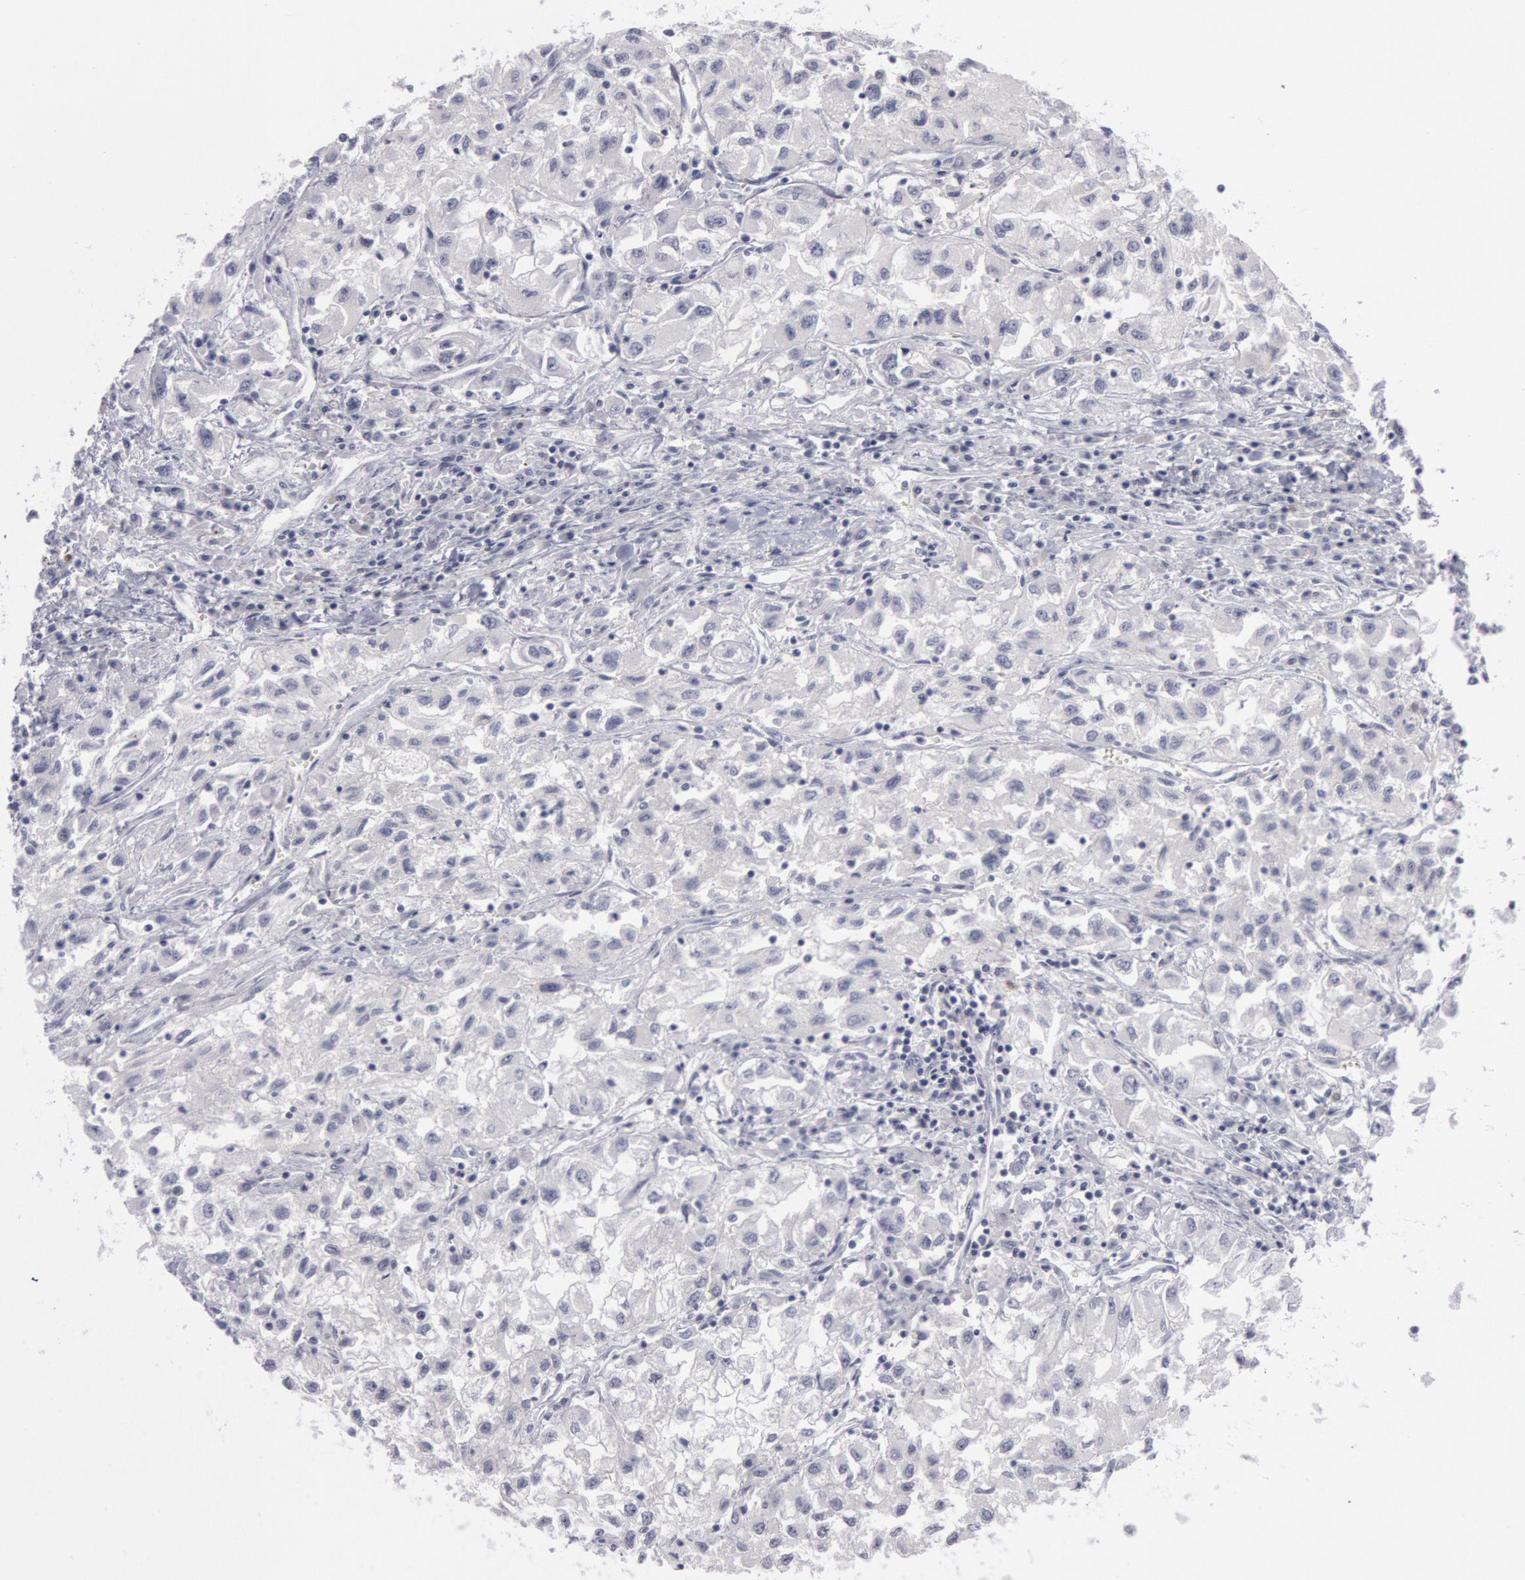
{"staining": {"intensity": "negative", "quantity": "none", "location": "none"}, "tissue": "renal cancer", "cell_type": "Tumor cells", "image_type": "cancer", "snomed": [{"axis": "morphology", "description": "Adenocarcinoma, NOS"}, {"axis": "topography", "description": "Kidney"}], "caption": "IHC of renal cancer (adenocarcinoma) reveals no expression in tumor cells.", "gene": "KRT16", "patient": {"sex": "male", "age": 59}}